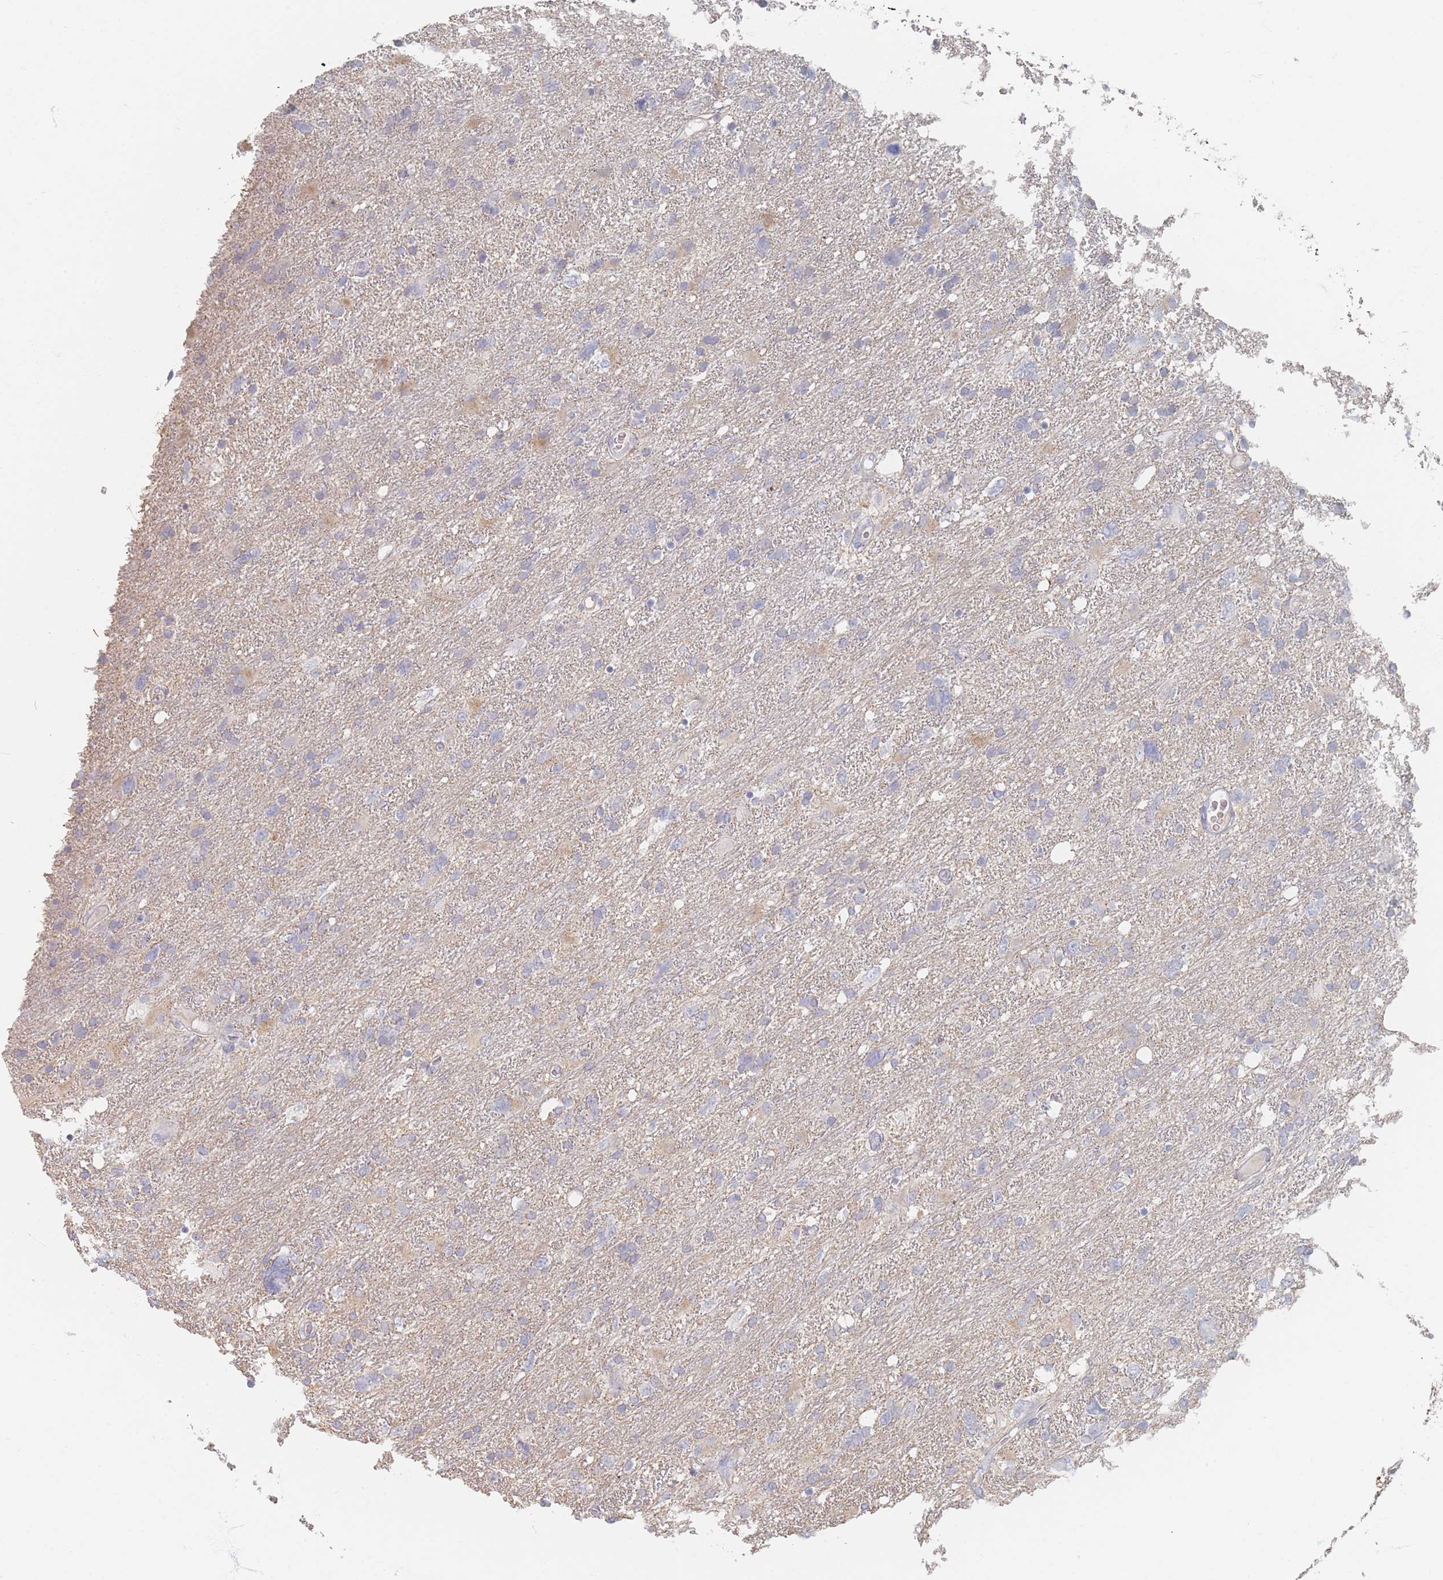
{"staining": {"intensity": "weak", "quantity": "<25%", "location": "cytoplasmic/membranous"}, "tissue": "glioma", "cell_type": "Tumor cells", "image_type": "cancer", "snomed": [{"axis": "morphology", "description": "Glioma, malignant, High grade"}, {"axis": "topography", "description": "Brain"}], "caption": "This is an immunohistochemistry histopathology image of malignant high-grade glioma. There is no expression in tumor cells.", "gene": "HELZ2", "patient": {"sex": "male", "age": 61}}